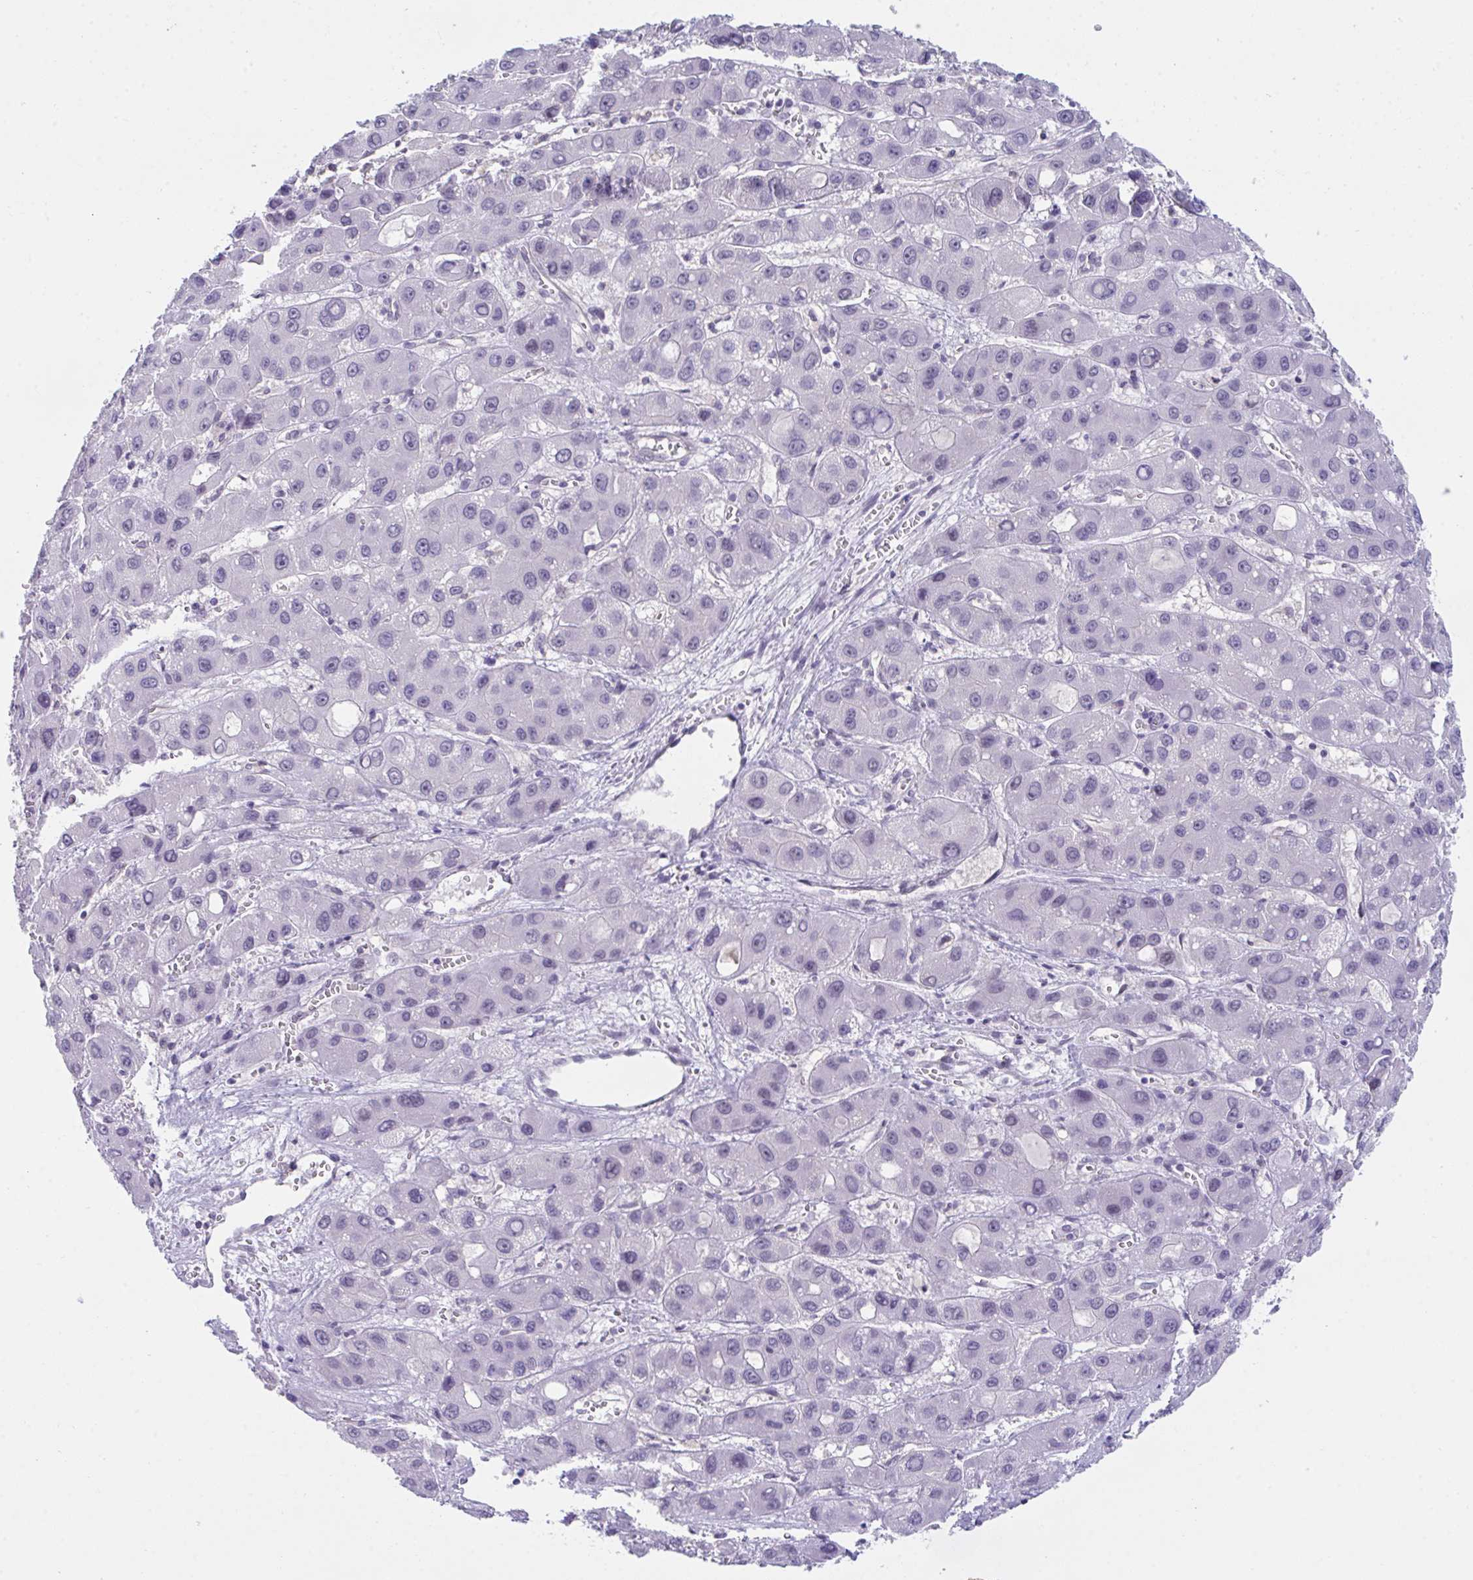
{"staining": {"intensity": "negative", "quantity": "none", "location": "none"}, "tissue": "liver cancer", "cell_type": "Tumor cells", "image_type": "cancer", "snomed": [{"axis": "morphology", "description": "Carcinoma, Hepatocellular, NOS"}, {"axis": "topography", "description": "Liver"}], "caption": "A high-resolution photomicrograph shows IHC staining of liver cancer, which displays no significant positivity in tumor cells.", "gene": "ATP6V0D2", "patient": {"sex": "male", "age": 55}}